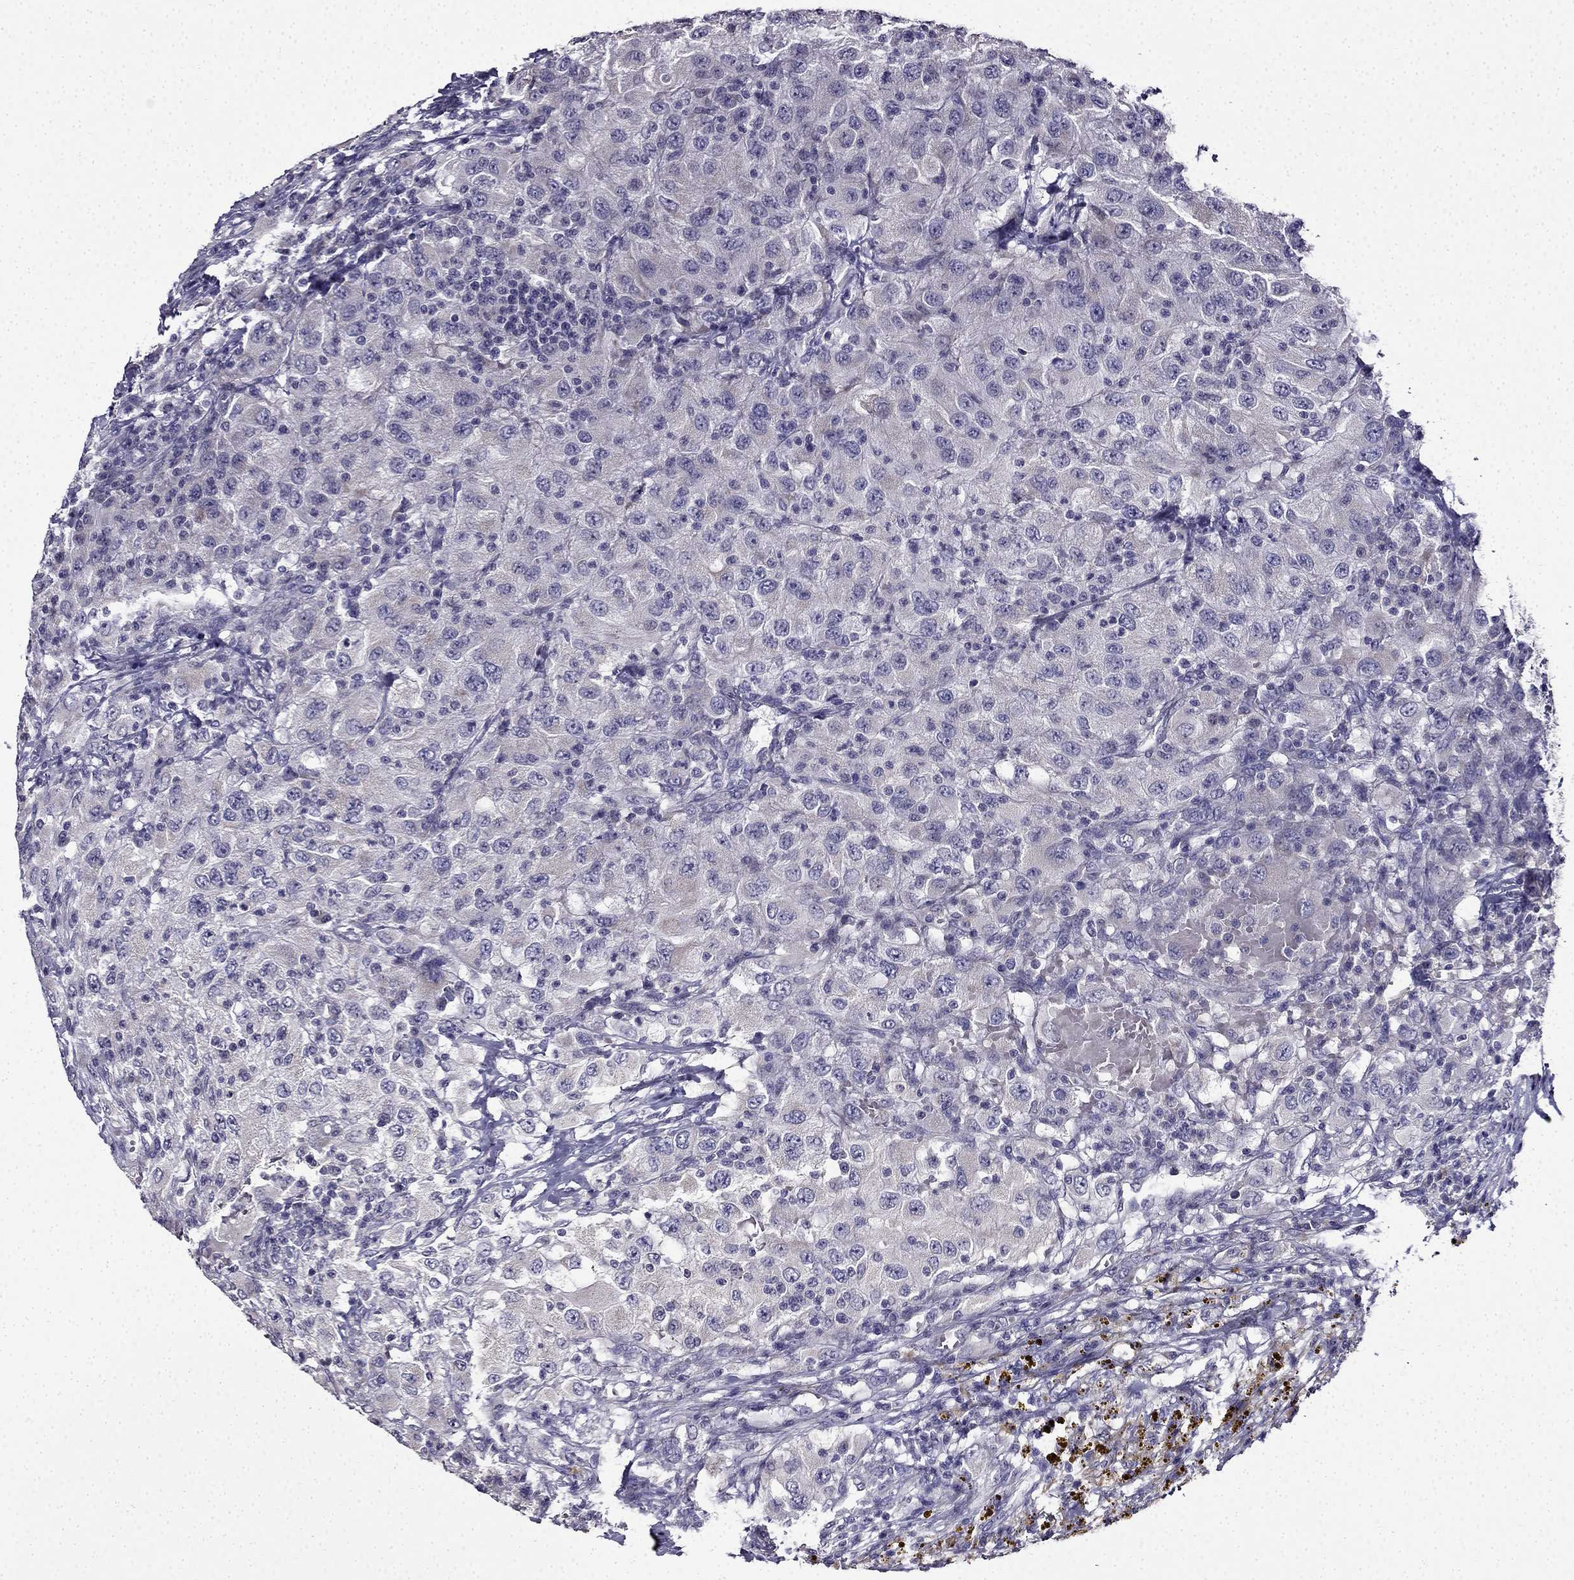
{"staining": {"intensity": "negative", "quantity": "none", "location": "none"}, "tissue": "renal cancer", "cell_type": "Tumor cells", "image_type": "cancer", "snomed": [{"axis": "morphology", "description": "Adenocarcinoma, NOS"}, {"axis": "topography", "description": "Kidney"}], "caption": "A high-resolution photomicrograph shows immunohistochemistry (IHC) staining of renal cancer (adenocarcinoma), which shows no significant positivity in tumor cells.", "gene": "TMEM266", "patient": {"sex": "female", "age": 67}}